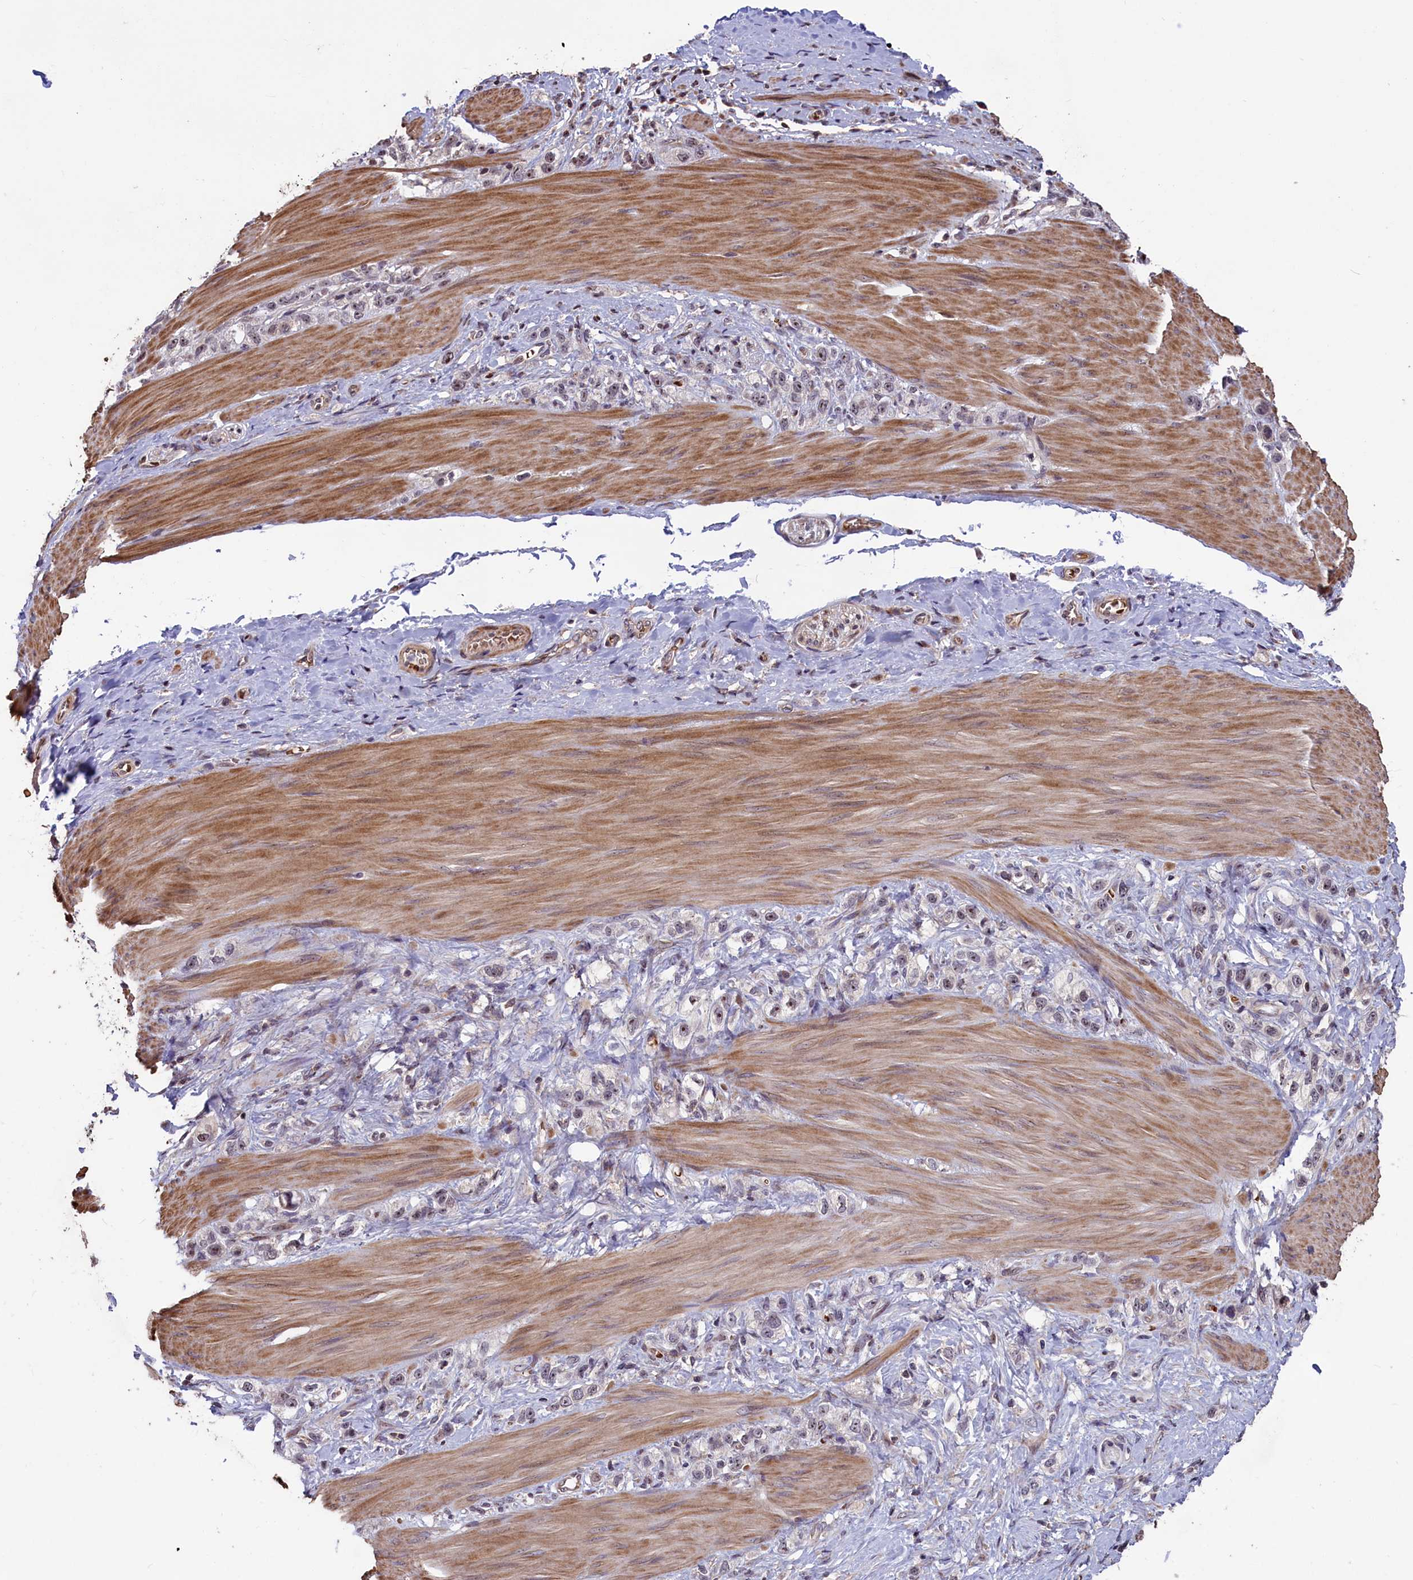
{"staining": {"intensity": "weak", "quantity": "<25%", "location": "nuclear"}, "tissue": "stomach cancer", "cell_type": "Tumor cells", "image_type": "cancer", "snomed": [{"axis": "morphology", "description": "Adenocarcinoma, NOS"}, {"axis": "topography", "description": "Stomach"}], "caption": "Histopathology image shows no protein staining in tumor cells of stomach adenocarcinoma tissue.", "gene": "SHFL", "patient": {"sex": "female", "age": 65}}